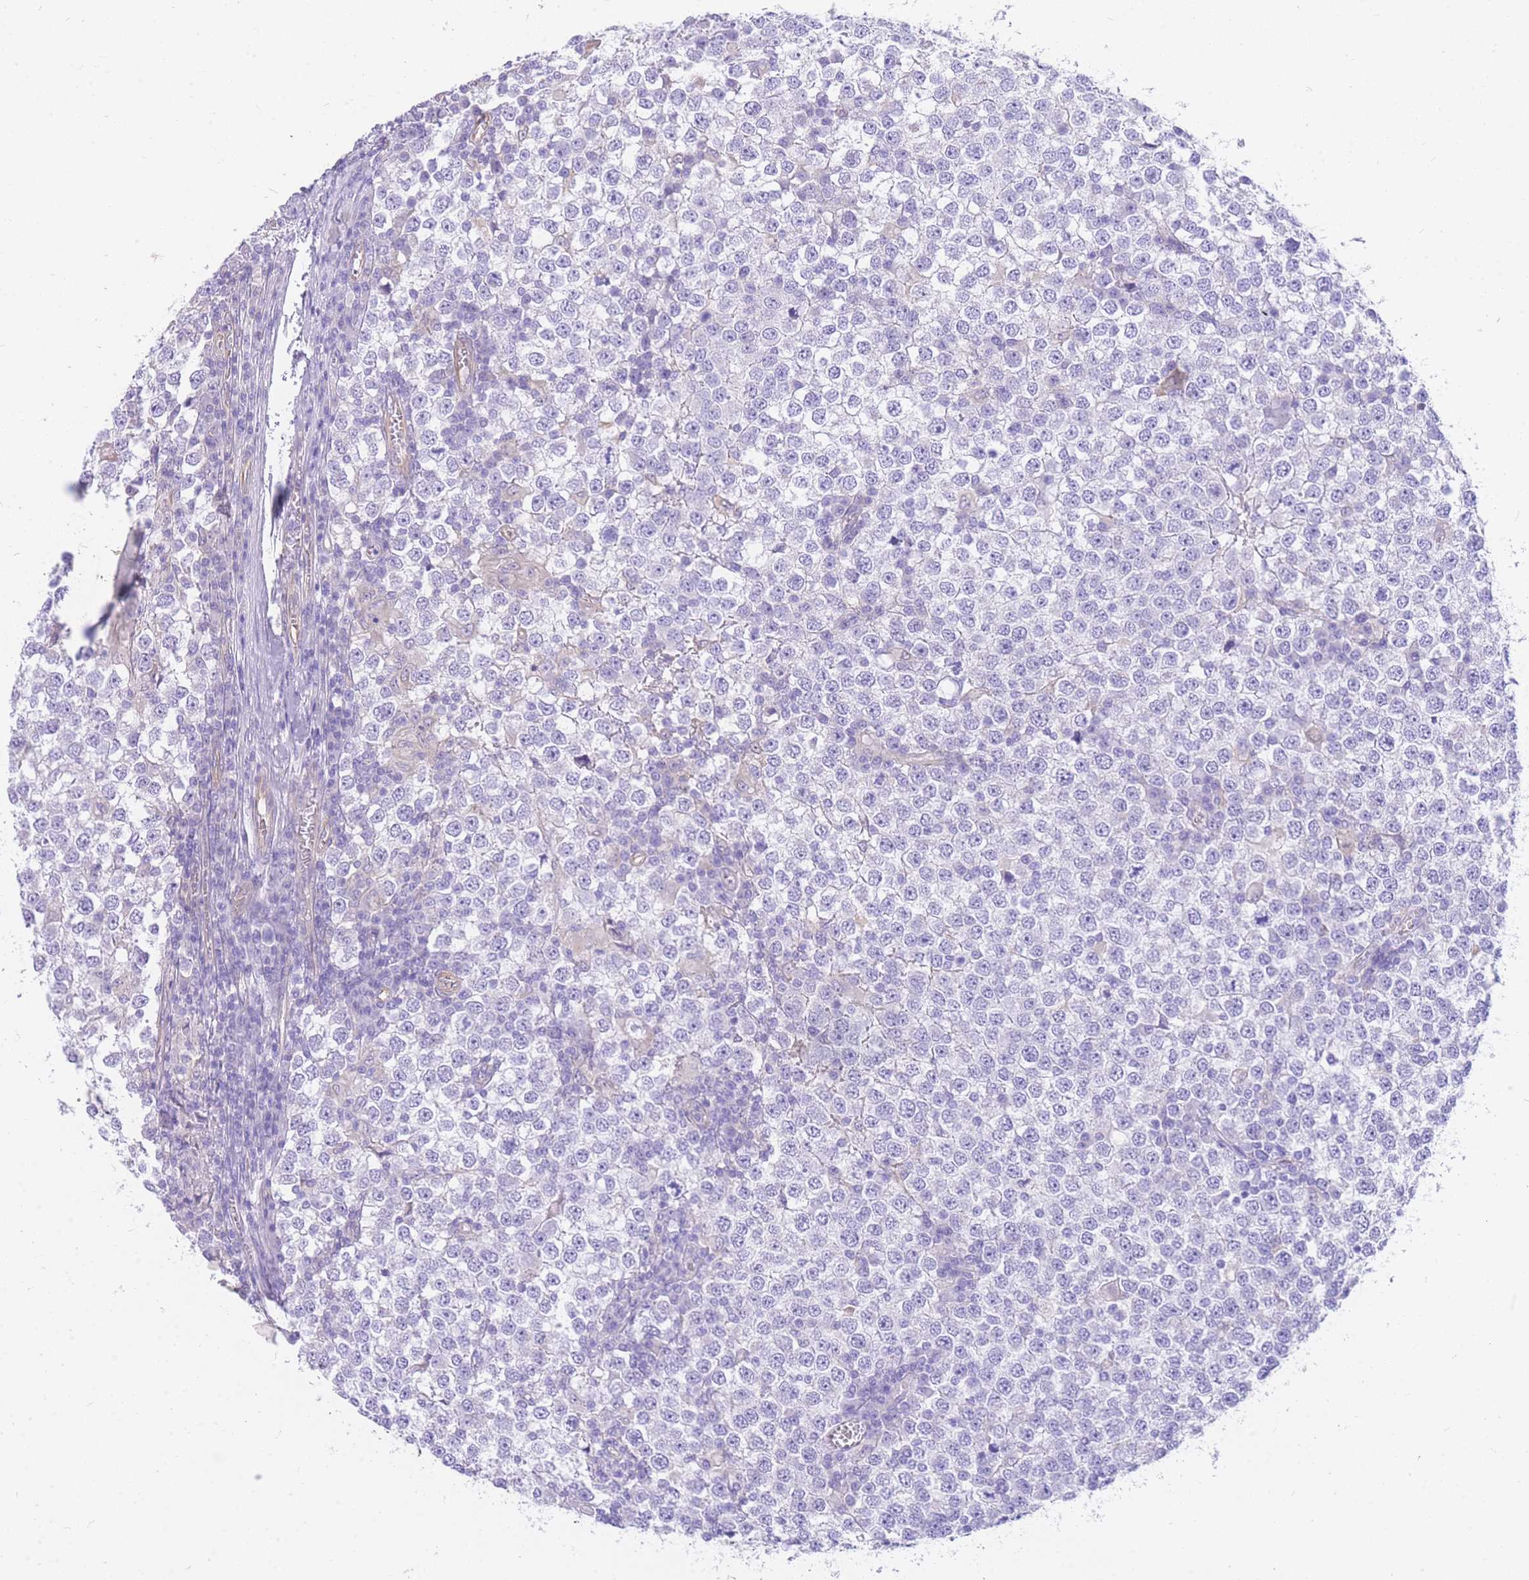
{"staining": {"intensity": "negative", "quantity": "none", "location": "none"}, "tissue": "testis cancer", "cell_type": "Tumor cells", "image_type": "cancer", "snomed": [{"axis": "morphology", "description": "Seminoma, NOS"}, {"axis": "topography", "description": "Testis"}], "caption": "This histopathology image is of seminoma (testis) stained with immunohistochemistry to label a protein in brown with the nuclei are counter-stained blue. There is no positivity in tumor cells.", "gene": "SRSF12", "patient": {"sex": "male", "age": 65}}